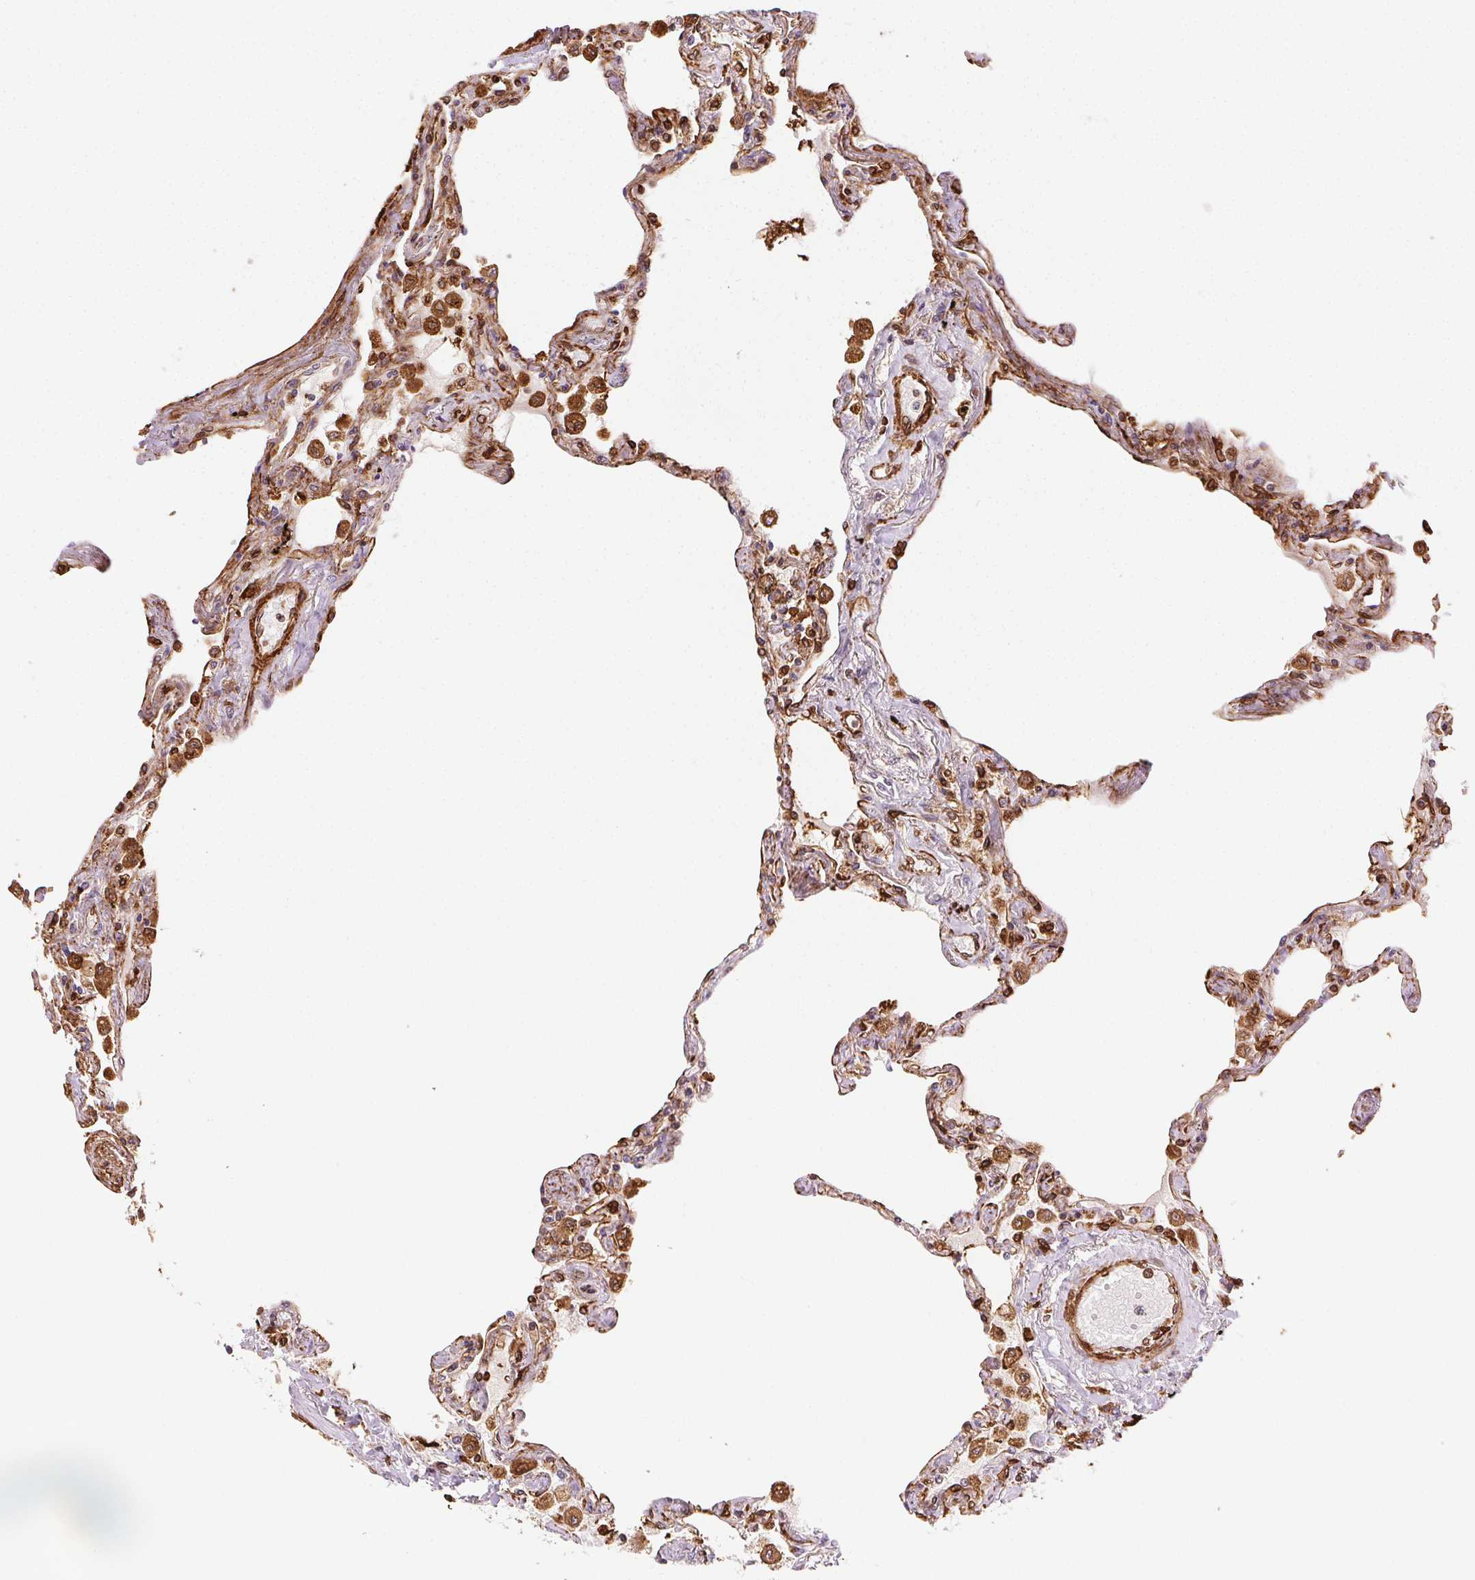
{"staining": {"intensity": "strong", "quantity": "25%-75%", "location": "cytoplasmic/membranous"}, "tissue": "lung", "cell_type": "Alveolar cells", "image_type": "normal", "snomed": [{"axis": "morphology", "description": "Normal tissue, NOS"}, {"axis": "morphology", "description": "Adenocarcinoma, NOS"}, {"axis": "topography", "description": "Cartilage tissue"}, {"axis": "topography", "description": "Lung"}], "caption": "Protein staining displays strong cytoplasmic/membranous staining in about 25%-75% of alveolar cells in benign lung. The staining was performed using DAB (3,3'-diaminobenzidine), with brown indicating positive protein expression. Nuclei are stained blue with hematoxylin.", "gene": "RNASET2", "patient": {"sex": "female", "age": 67}}